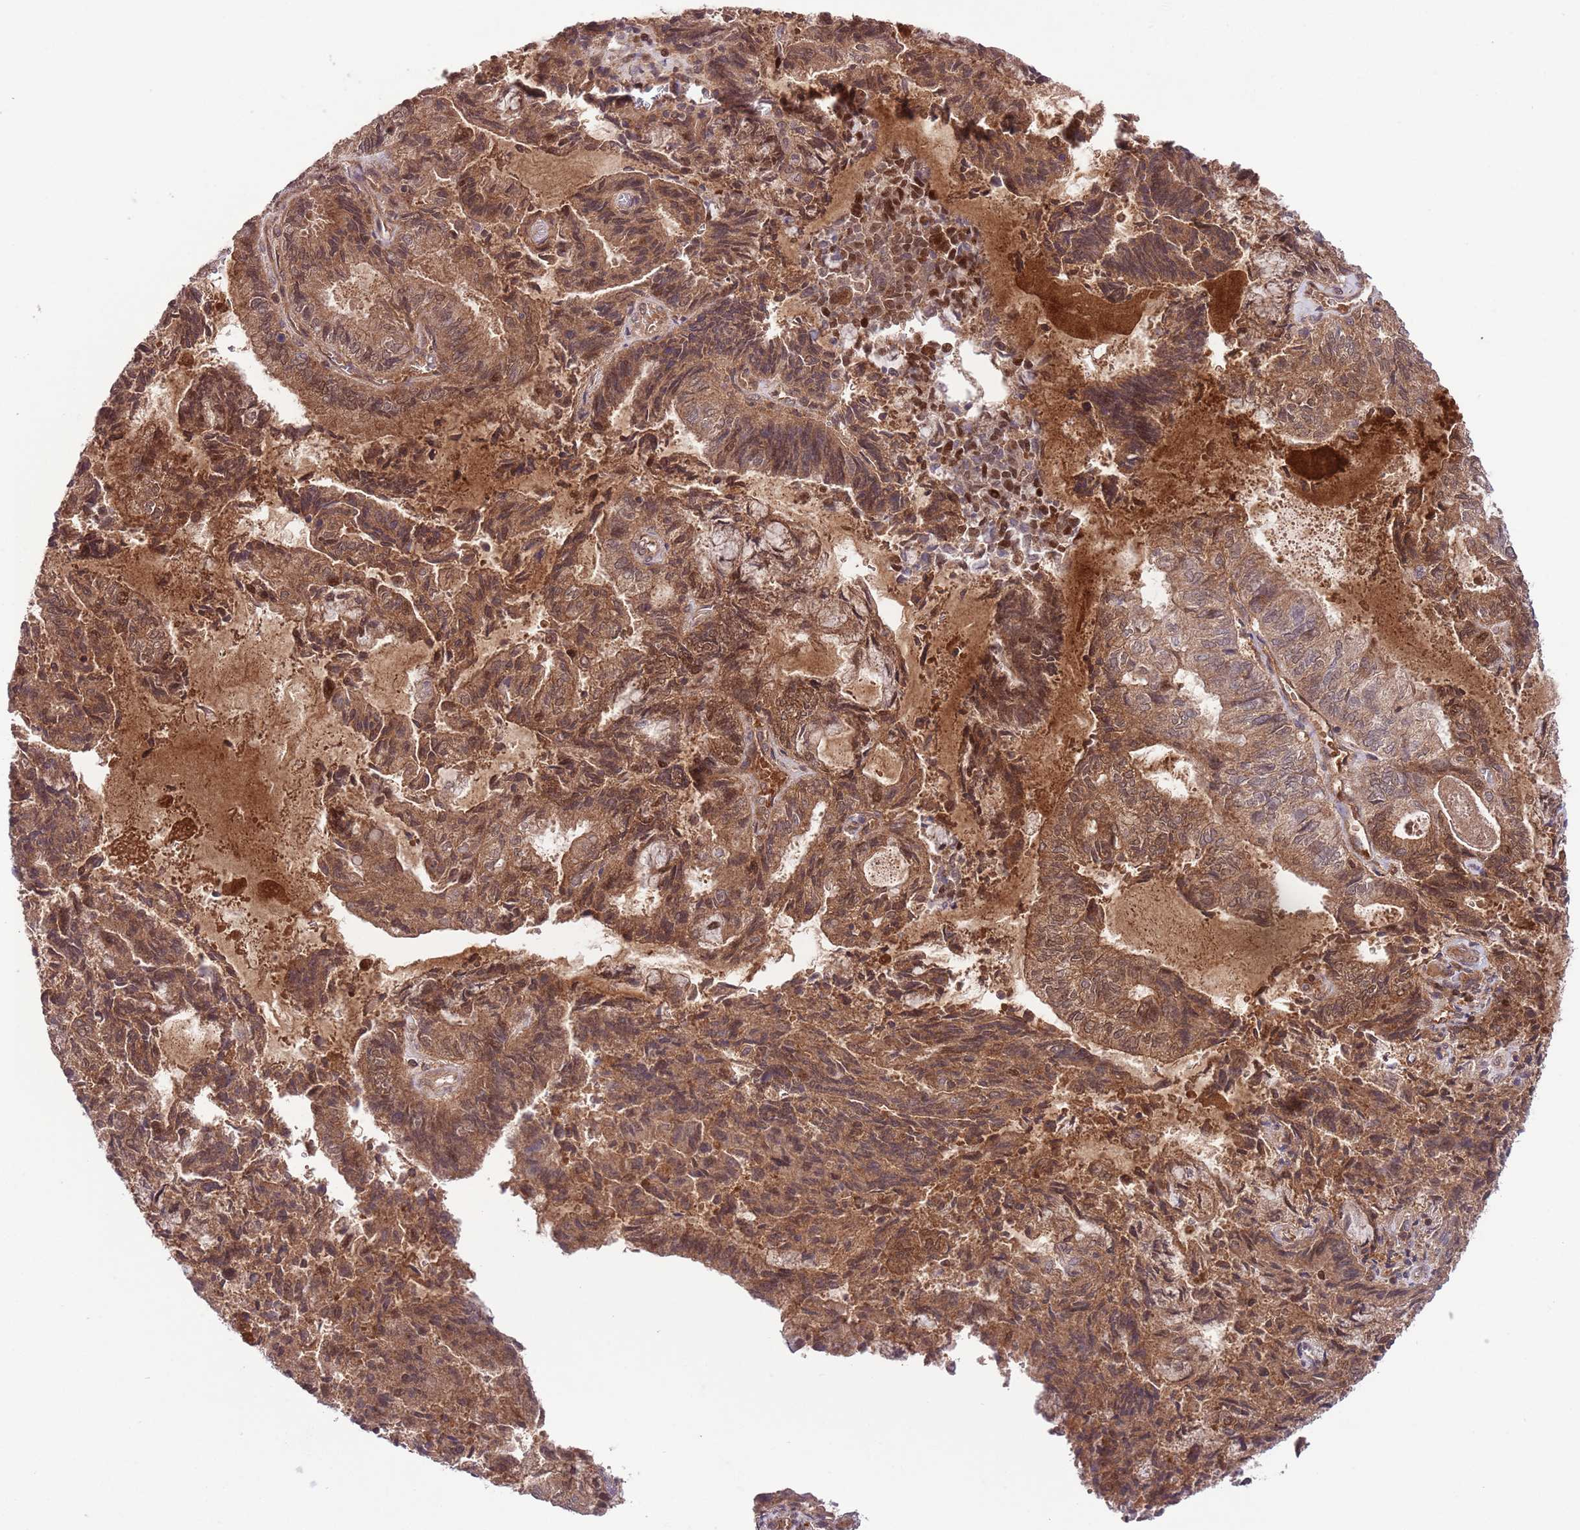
{"staining": {"intensity": "moderate", "quantity": ">75%", "location": "cytoplasmic/membranous,nuclear"}, "tissue": "endometrial cancer", "cell_type": "Tumor cells", "image_type": "cancer", "snomed": [{"axis": "morphology", "description": "Adenocarcinoma, NOS"}, {"axis": "topography", "description": "Endometrium"}], "caption": "The immunohistochemical stain shows moderate cytoplasmic/membranous and nuclear positivity in tumor cells of adenocarcinoma (endometrial) tissue.", "gene": "HDHD2", "patient": {"sex": "female", "age": 80}}